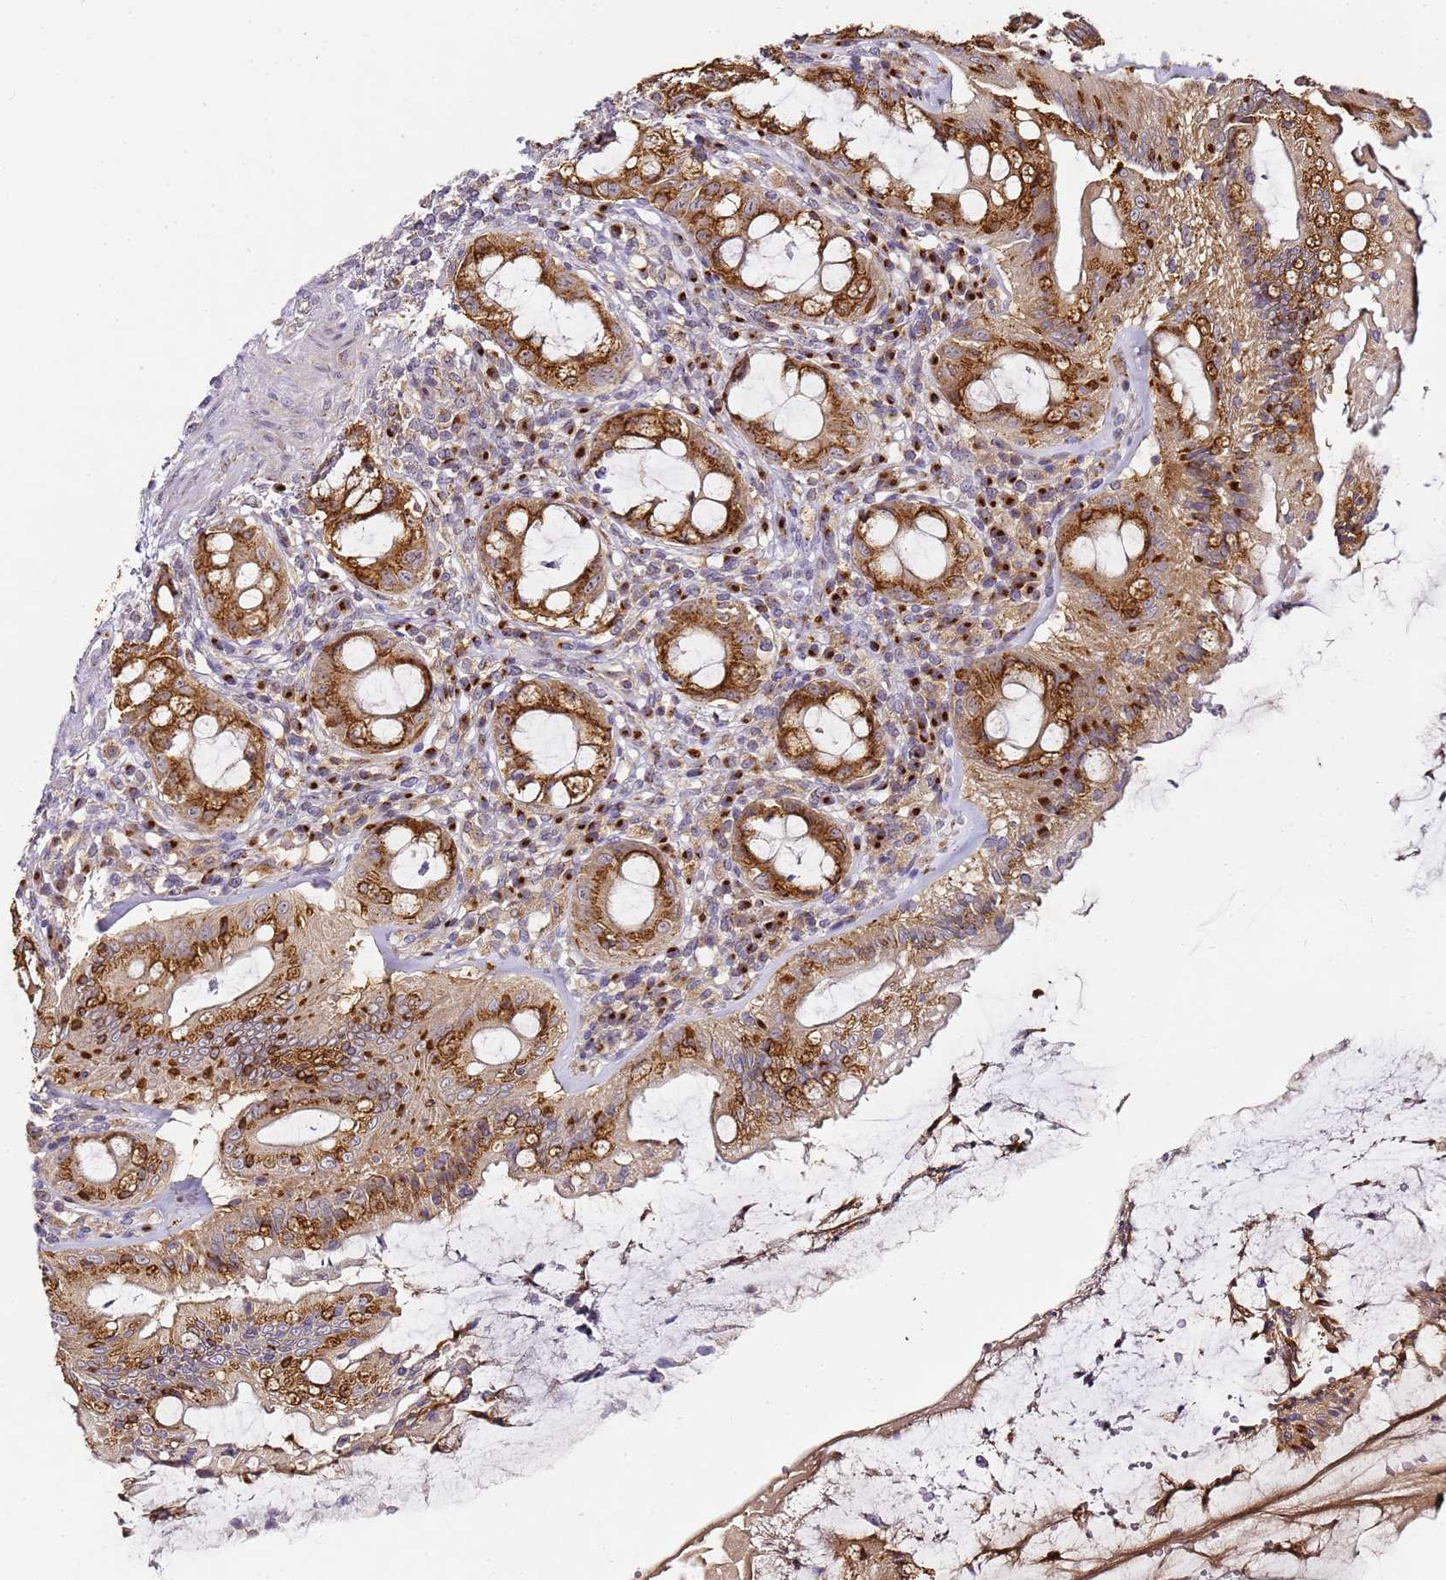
{"staining": {"intensity": "strong", "quantity": ">75%", "location": "cytoplasmic/membranous"}, "tissue": "rectum", "cell_type": "Glandular cells", "image_type": "normal", "snomed": [{"axis": "morphology", "description": "Normal tissue, NOS"}, {"axis": "topography", "description": "Rectum"}], "caption": "A high amount of strong cytoplasmic/membranous positivity is identified in approximately >75% of glandular cells in benign rectum. The protein of interest is stained brown, and the nuclei are stained in blue (DAB (3,3'-diaminobenzidine) IHC with brightfield microscopy, high magnification).", "gene": "MRPL49", "patient": {"sex": "female", "age": 57}}